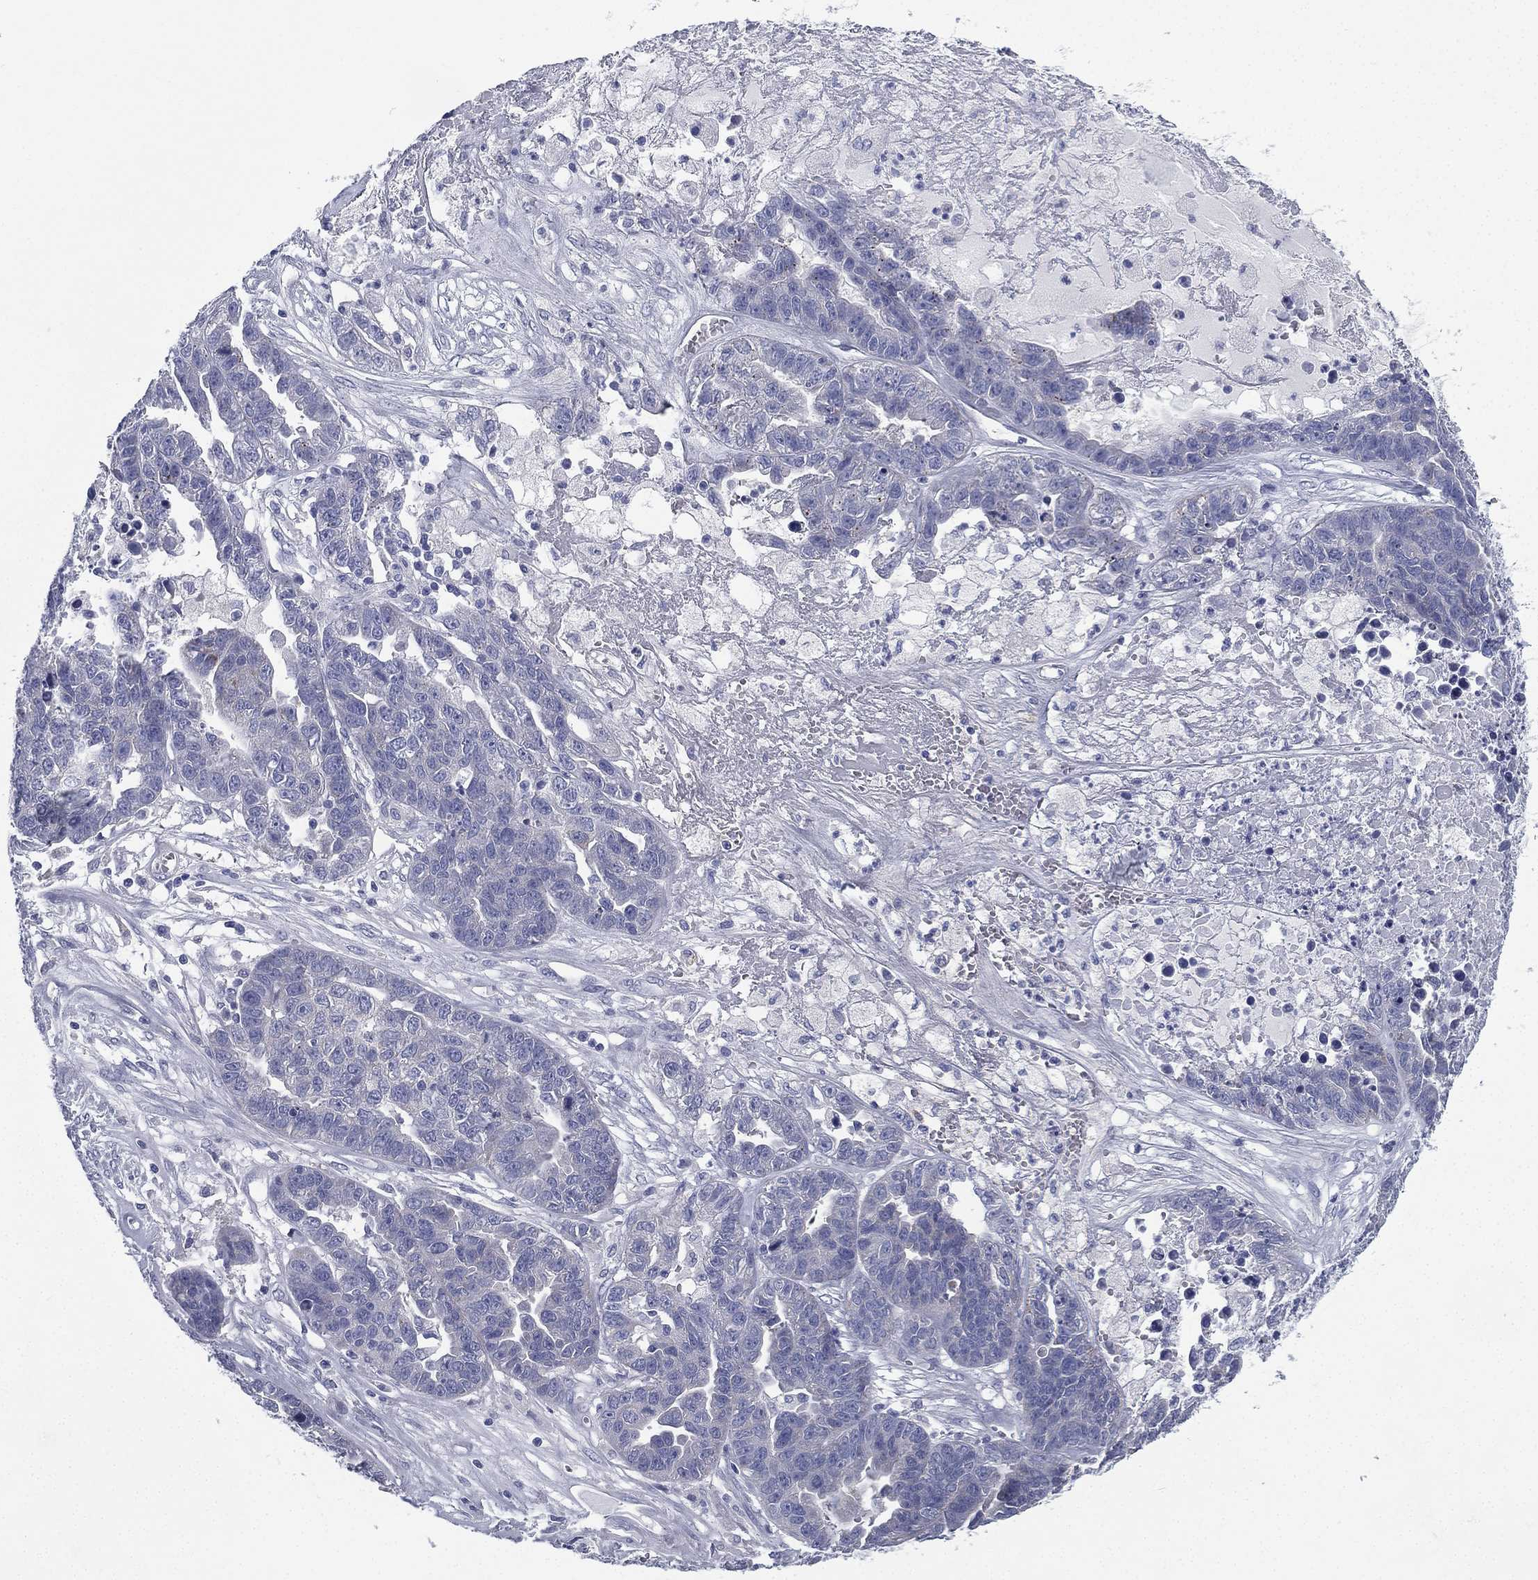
{"staining": {"intensity": "negative", "quantity": "none", "location": "none"}, "tissue": "ovarian cancer", "cell_type": "Tumor cells", "image_type": "cancer", "snomed": [{"axis": "morphology", "description": "Cystadenocarcinoma, serous, NOS"}, {"axis": "topography", "description": "Ovary"}], "caption": "A photomicrograph of human ovarian cancer (serous cystadenocarcinoma) is negative for staining in tumor cells.", "gene": "FCER2", "patient": {"sex": "female", "age": 87}}